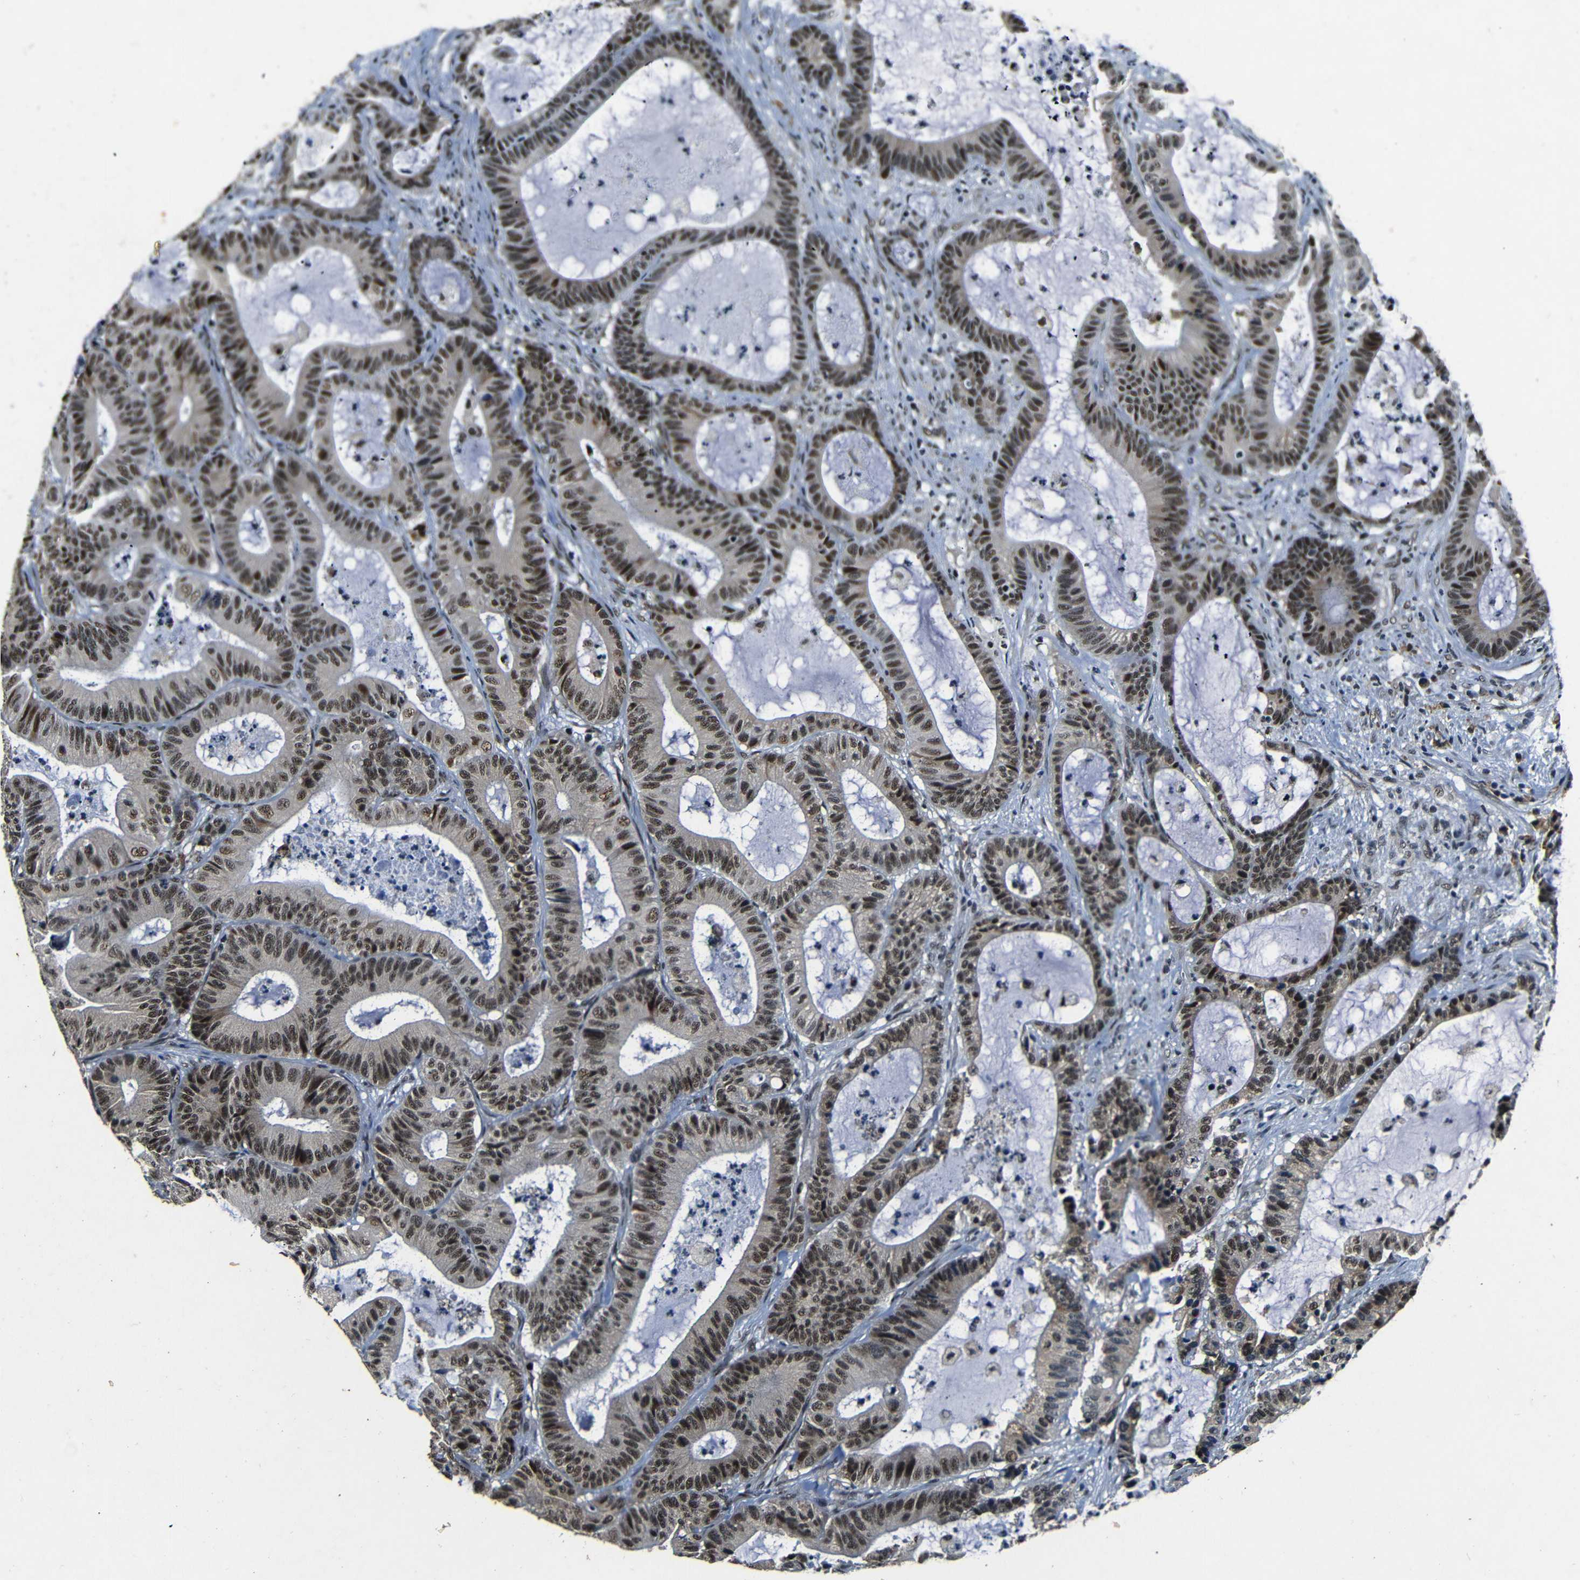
{"staining": {"intensity": "moderate", "quantity": ">75%", "location": "nuclear"}, "tissue": "colorectal cancer", "cell_type": "Tumor cells", "image_type": "cancer", "snomed": [{"axis": "morphology", "description": "Adenocarcinoma, NOS"}, {"axis": "topography", "description": "Colon"}], "caption": "A brown stain shows moderate nuclear staining of a protein in colorectal adenocarcinoma tumor cells. The staining was performed using DAB to visualize the protein expression in brown, while the nuclei were stained in blue with hematoxylin (Magnification: 20x).", "gene": "FOXD4", "patient": {"sex": "female", "age": 84}}